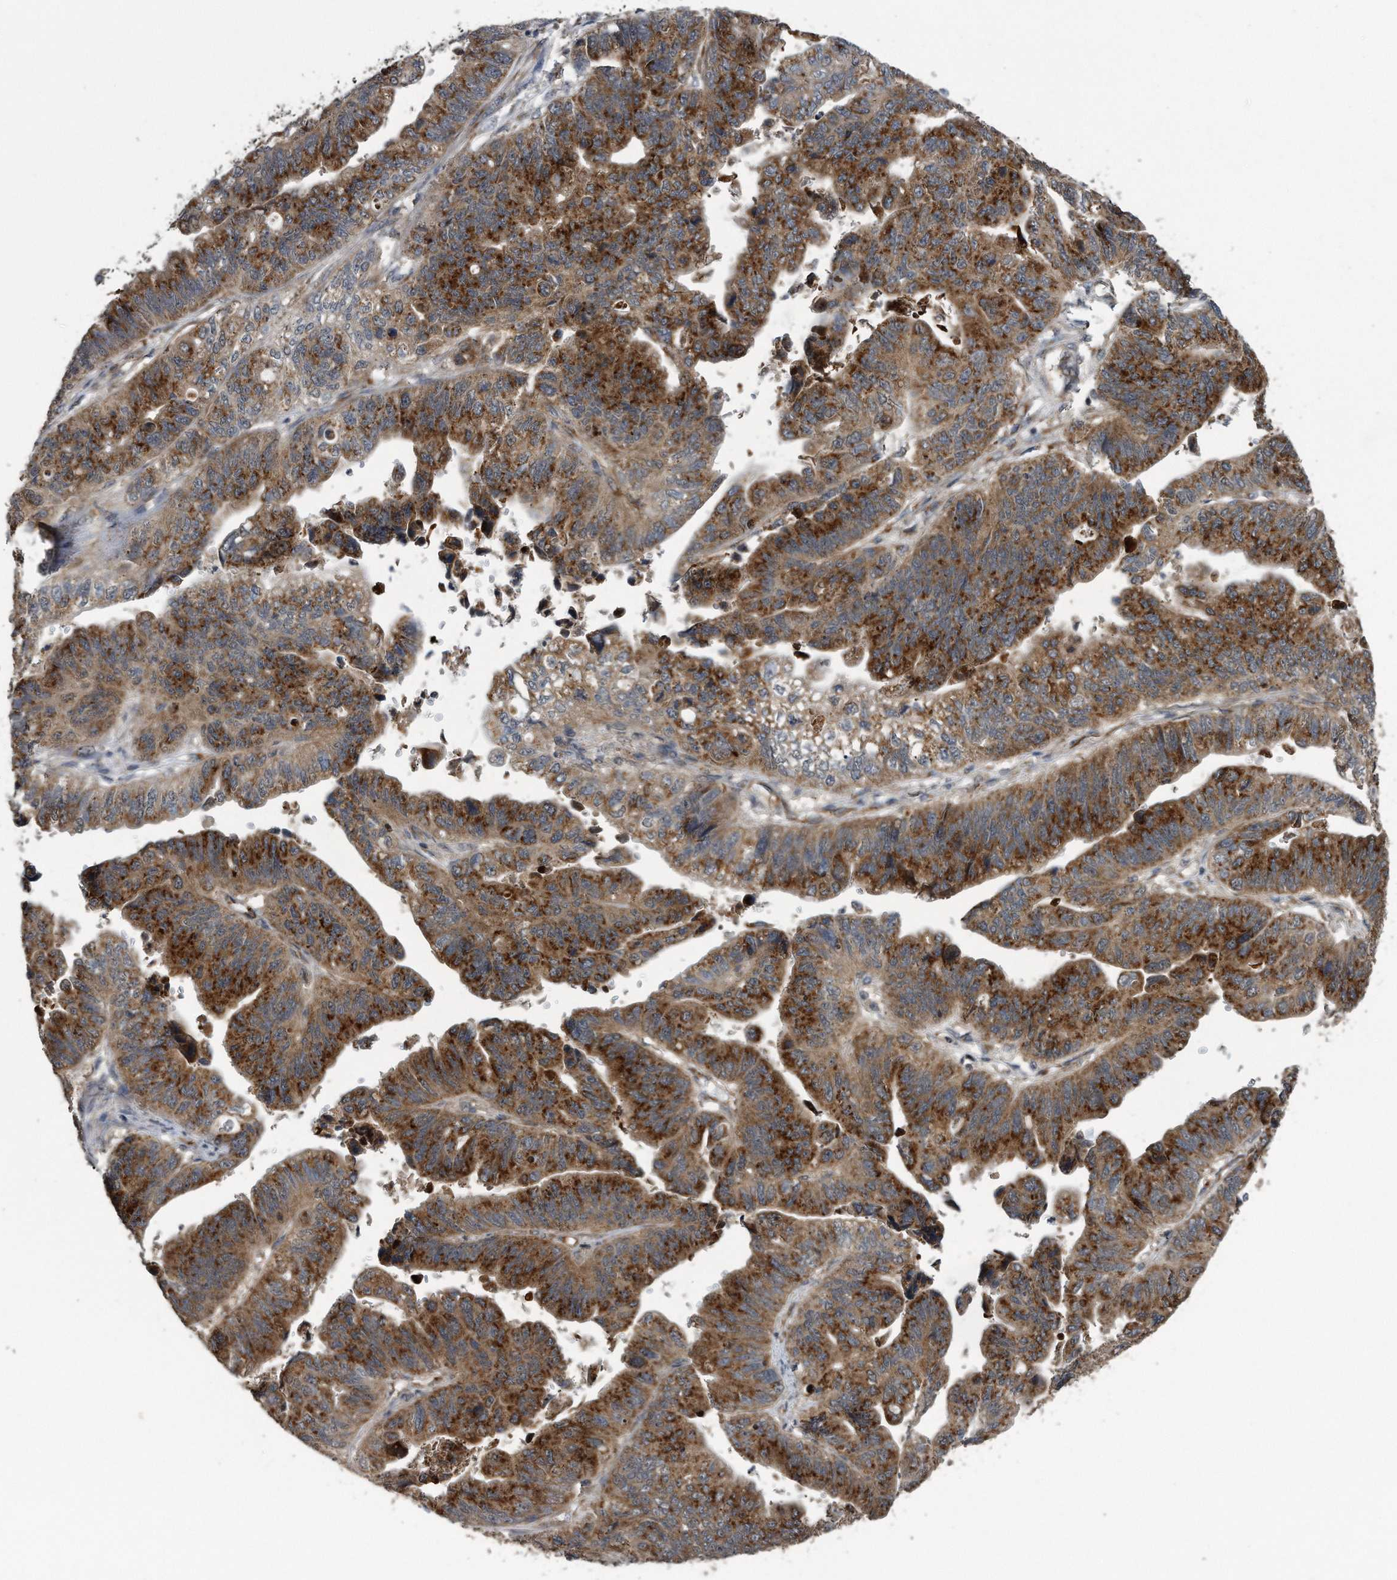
{"staining": {"intensity": "strong", "quantity": ">75%", "location": "cytoplasmic/membranous"}, "tissue": "stomach cancer", "cell_type": "Tumor cells", "image_type": "cancer", "snomed": [{"axis": "morphology", "description": "Adenocarcinoma, NOS"}, {"axis": "topography", "description": "Stomach"}], "caption": "This is an image of immunohistochemistry (IHC) staining of stomach adenocarcinoma, which shows strong staining in the cytoplasmic/membranous of tumor cells.", "gene": "LYRM4", "patient": {"sex": "male", "age": 59}}